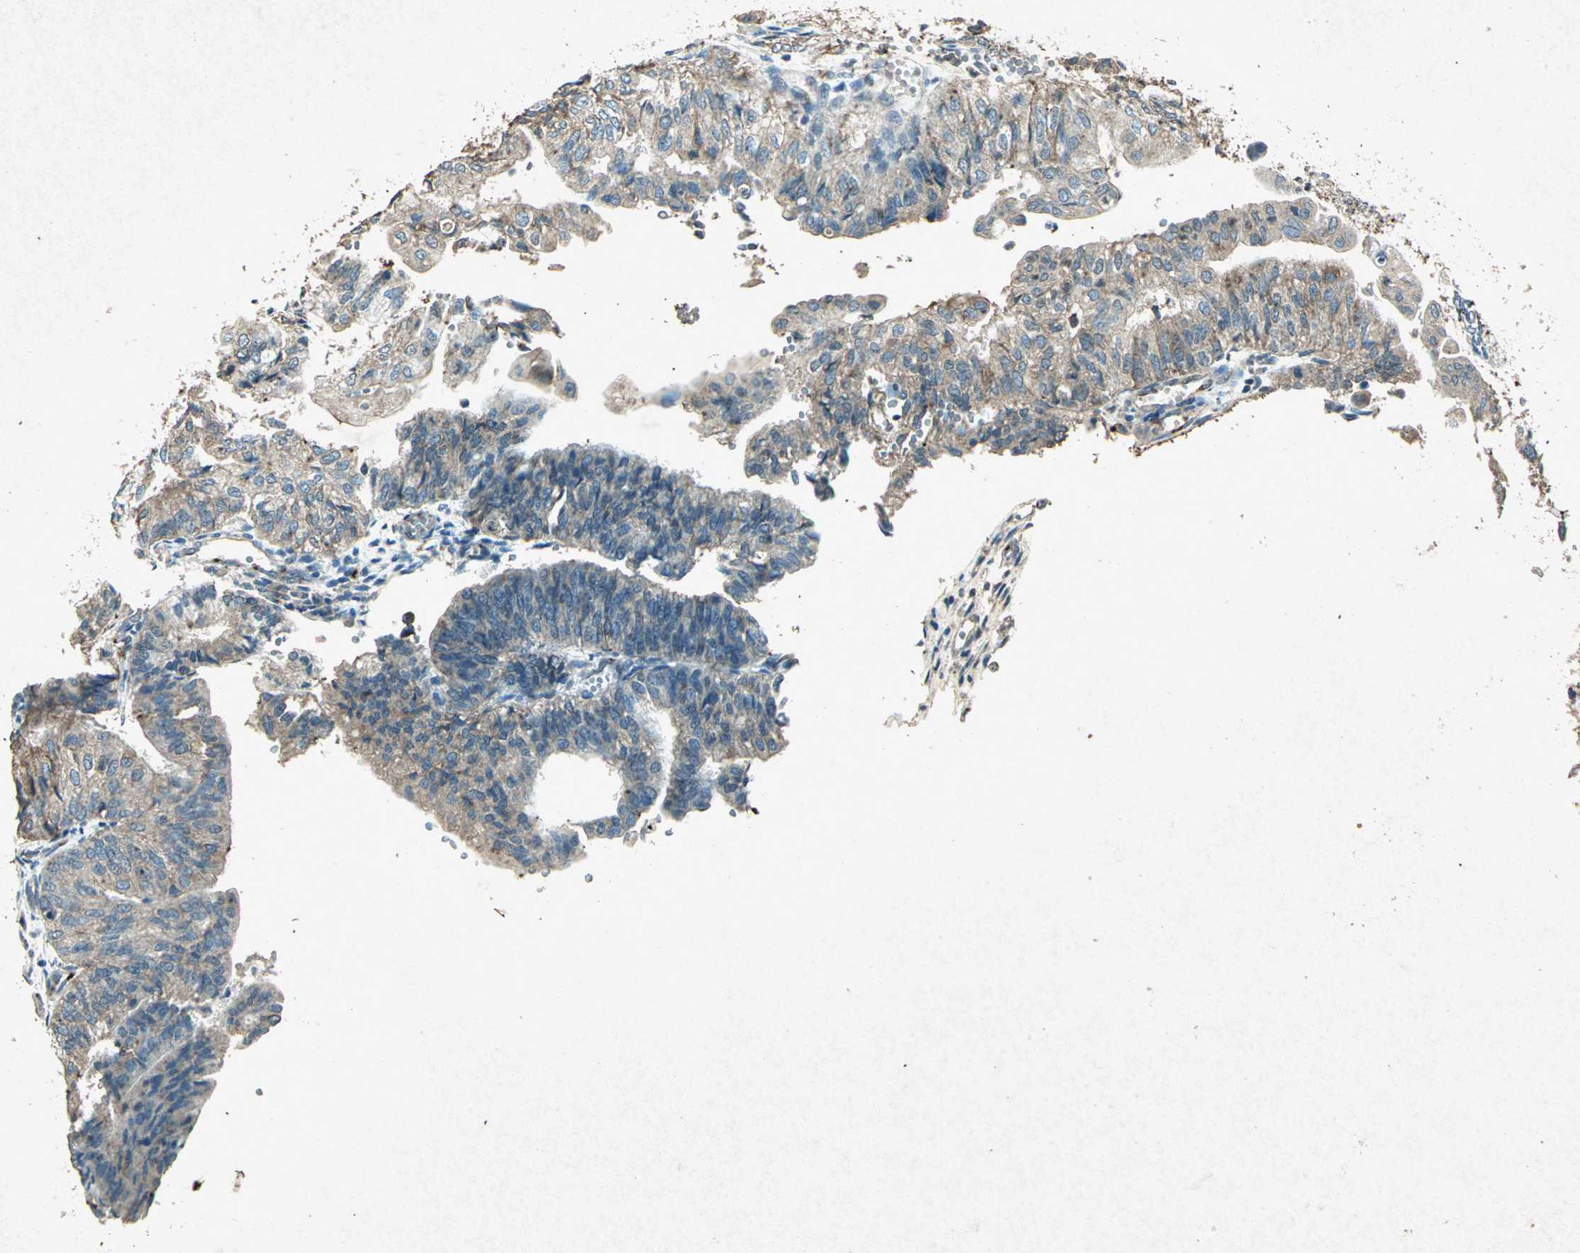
{"staining": {"intensity": "weak", "quantity": ">75%", "location": "cytoplasmic/membranous"}, "tissue": "endometrial cancer", "cell_type": "Tumor cells", "image_type": "cancer", "snomed": [{"axis": "morphology", "description": "Adenocarcinoma, NOS"}, {"axis": "topography", "description": "Endometrium"}], "caption": "Human endometrial cancer stained with a protein marker exhibits weak staining in tumor cells.", "gene": "PSEN1", "patient": {"sex": "female", "age": 59}}